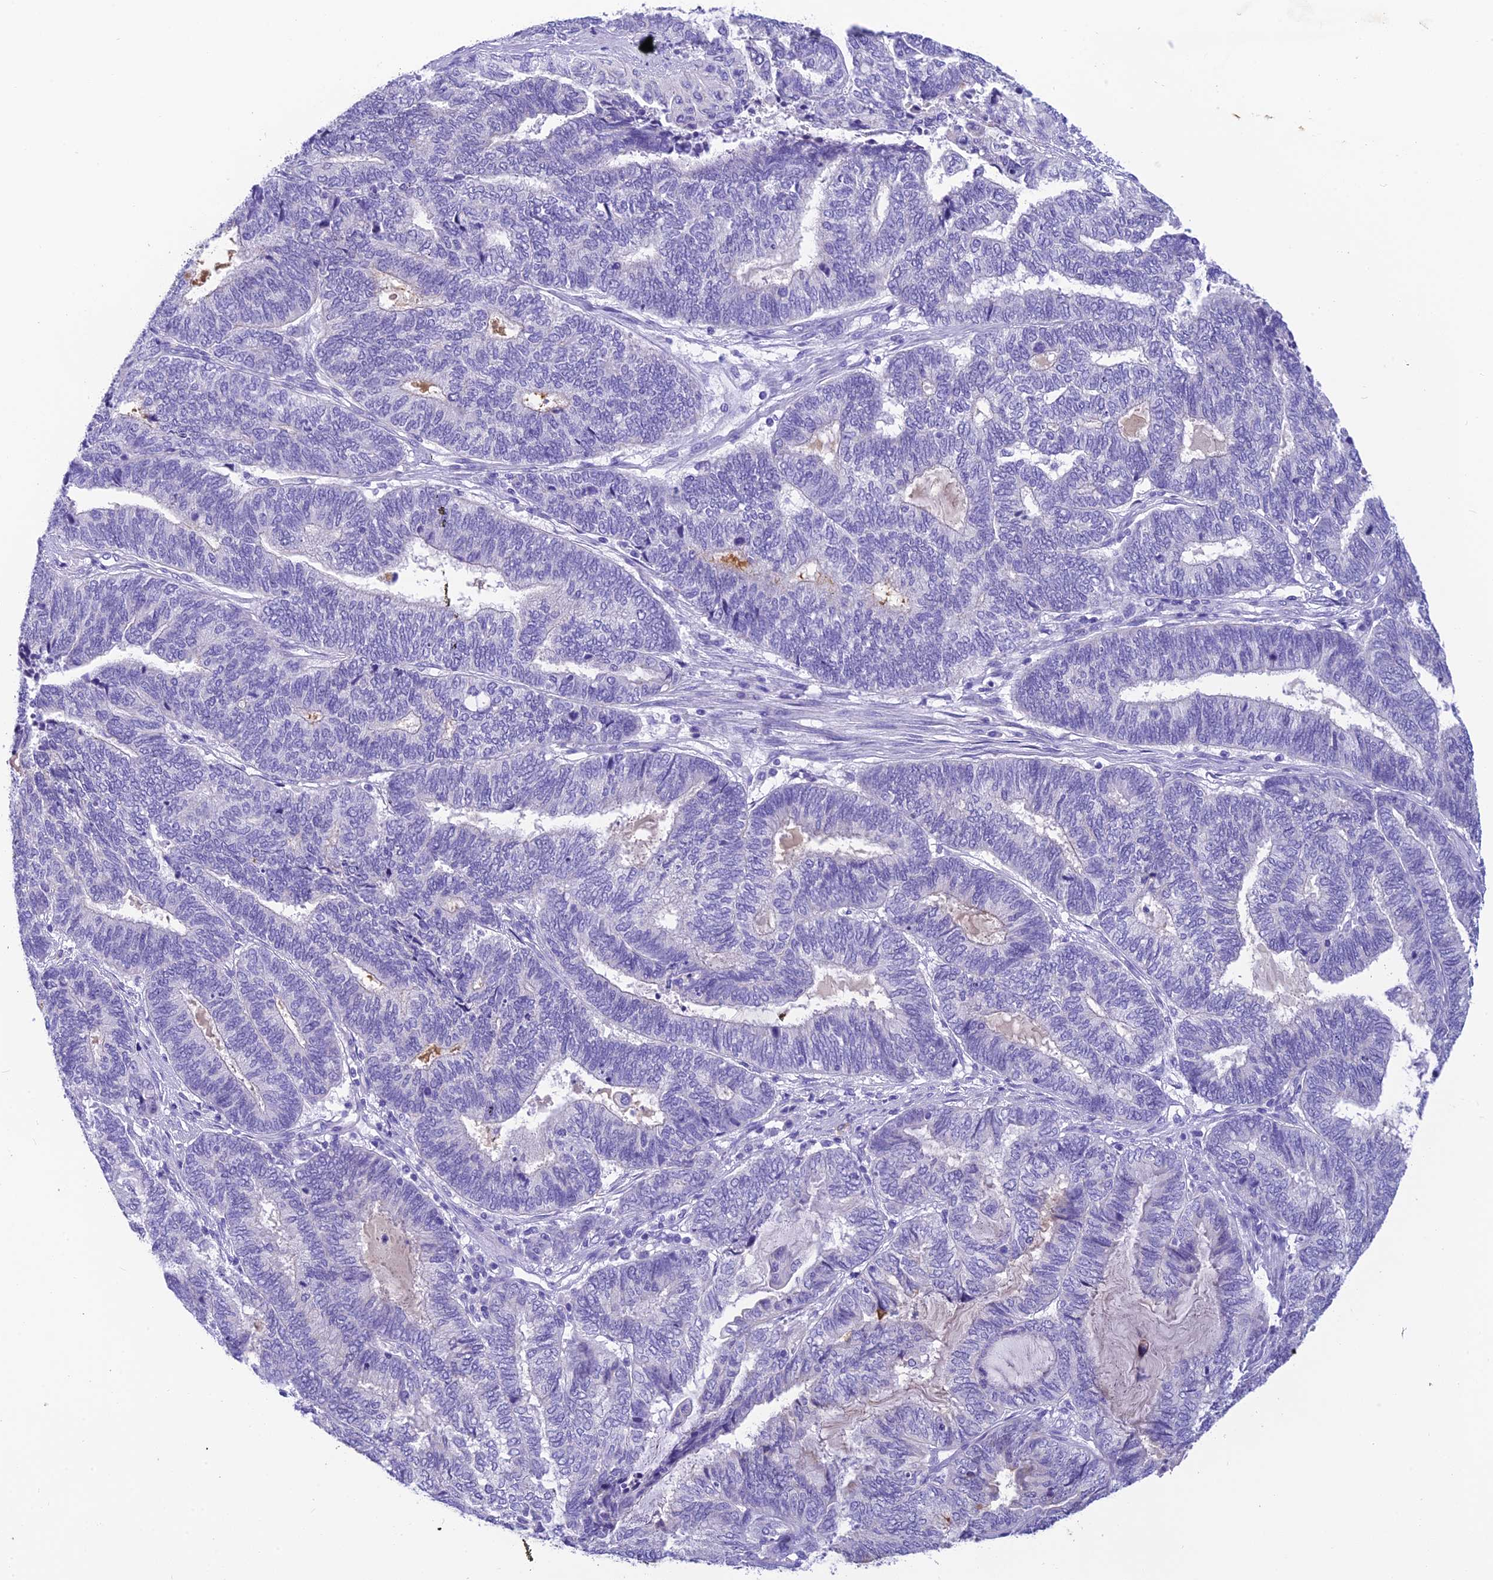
{"staining": {"intensity": "negative", "quantity": "none", "location": "none"}, "tissue": "endometrial cancer", "cell_type": "Tumor cells", "image_type": "cancer", "snomed": [{"axis": "morphology", "description": "Adenocarcinoma, NOS"}, {"axis": "topography", "description": "Uterus"}, {"axis": "topography", "description": "Endometrium"}], "caption": "IHC micrograph of human adenocarcinoma (endometrial) stained for a protein (brown), which exhibits no expression in tumor cells.", "gene": "KDELR3", "patient": {"sex": "female", "age": 70}}